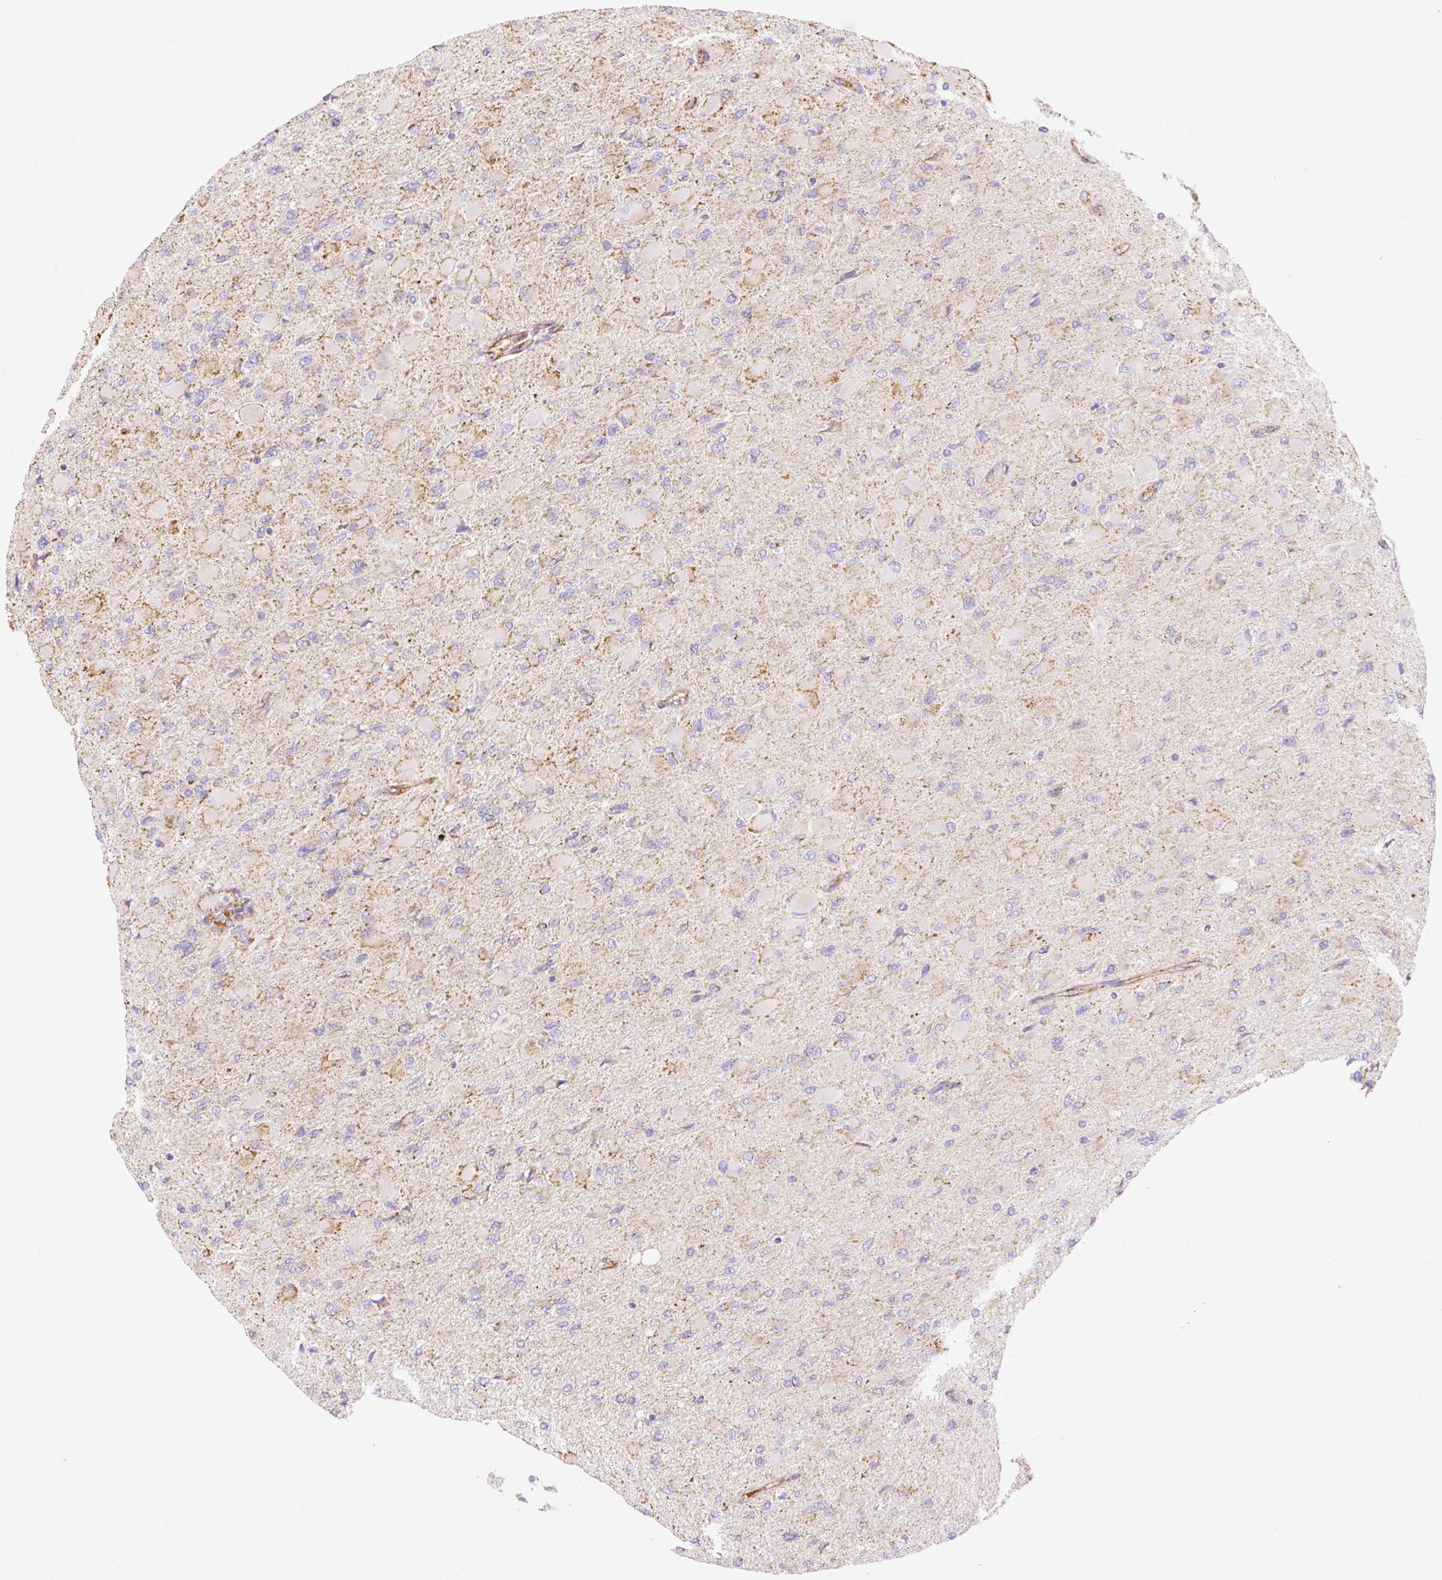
{"staining": {"intensity": "weak", "quantity": "<25%", "location": "cytoplasmic/membranous"}, "tissue": "glioma", "cell_type": "Tumor cells", "image_type": "cancer", "snomed": [{"axis": "morphology", "description": "Glioma, malignant, High grade"}, {"axis": "topography", "description": "Cerebral cortex"}], "caption": "A micrograph of malignant glioma (high-grade) stained for a protein reveals no brown staining in tumor cells. Nuclei are stained in blue.", "gene": "ESAM", "patient": {"sex": "female", "age": 36}}